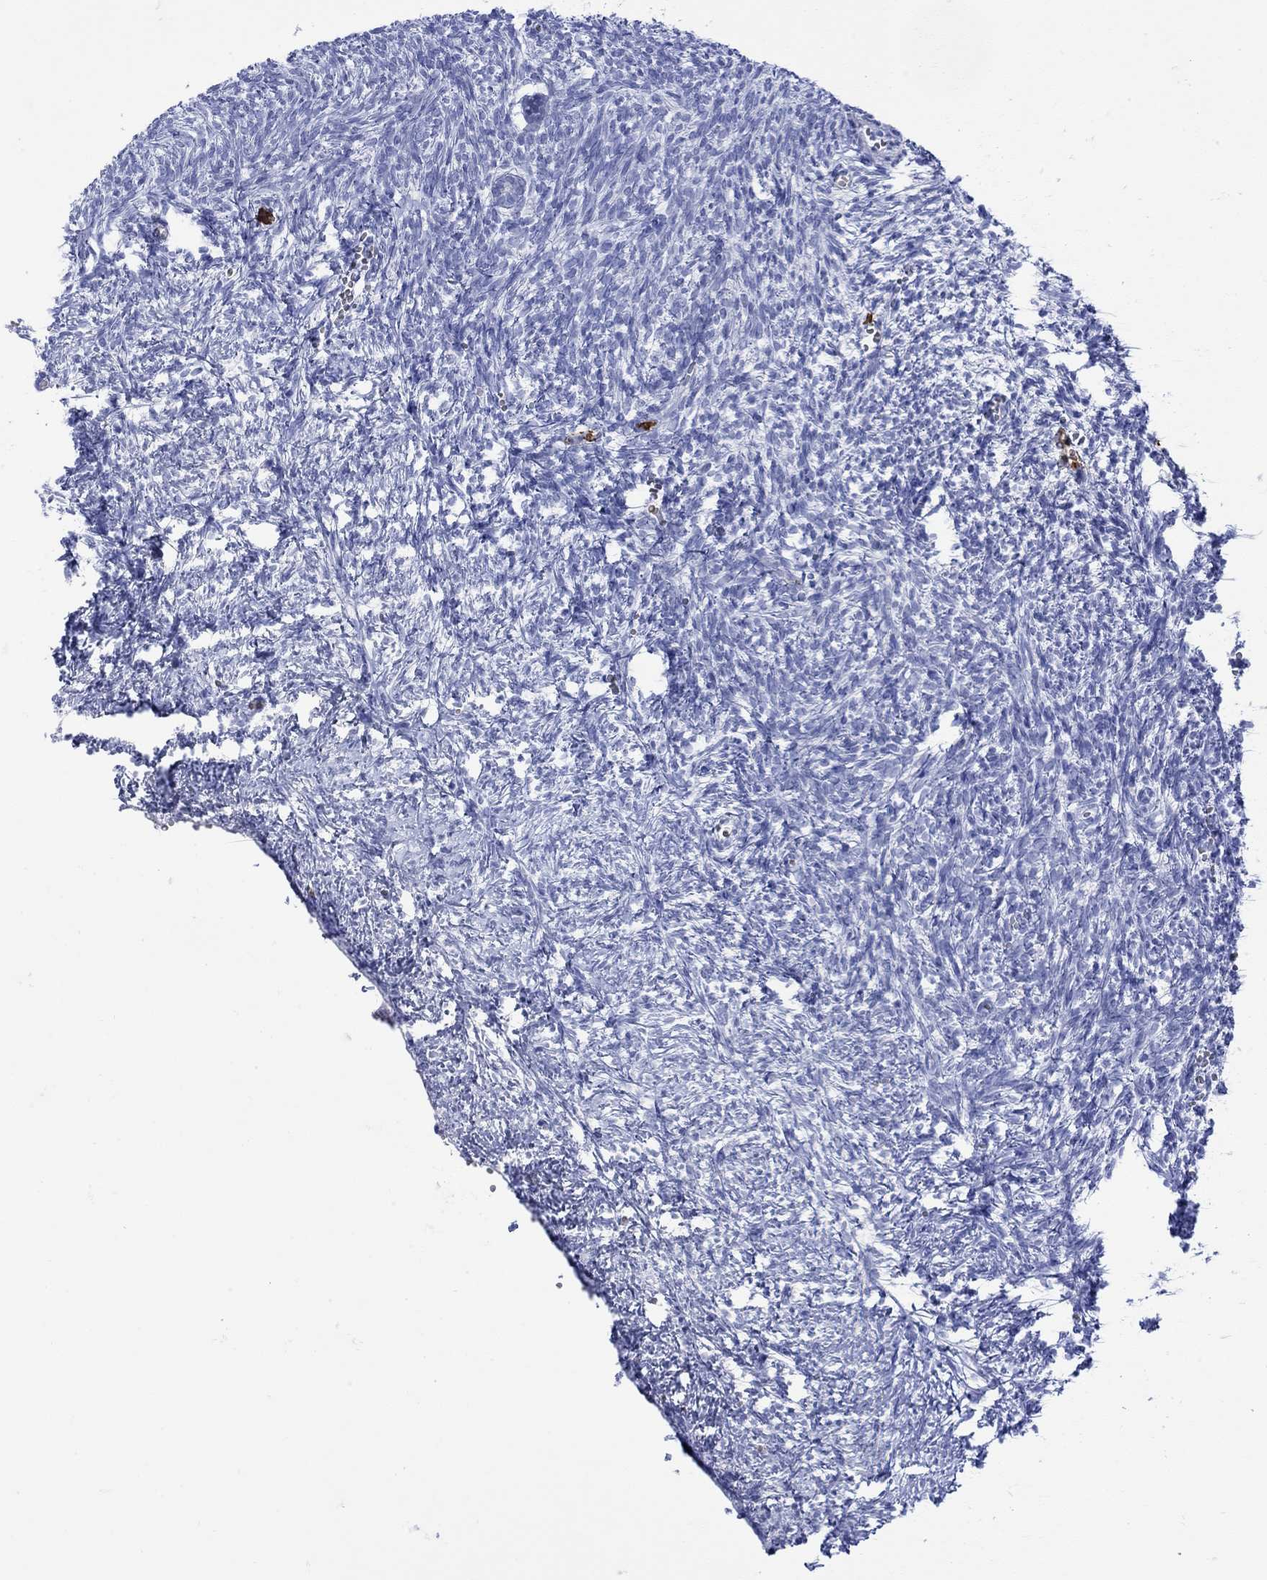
{"staining": {"intensity": "negative", "quantity": "none", "location": "none"}, "tissue": "ovary", "cell_type": "Follicle cells", "image_type": "normal", "snomed": [{"axis": "morphology", "description": "Normal tissue, NOS"}, {"axis": "topography", "description": "Ovary"}], "caption": "This is an IHC photomicrograph of normal human ovary. There is no expression in follicle cells.", "gene": "LINGO3", "patient": {"sex": "female", "age": 43}}